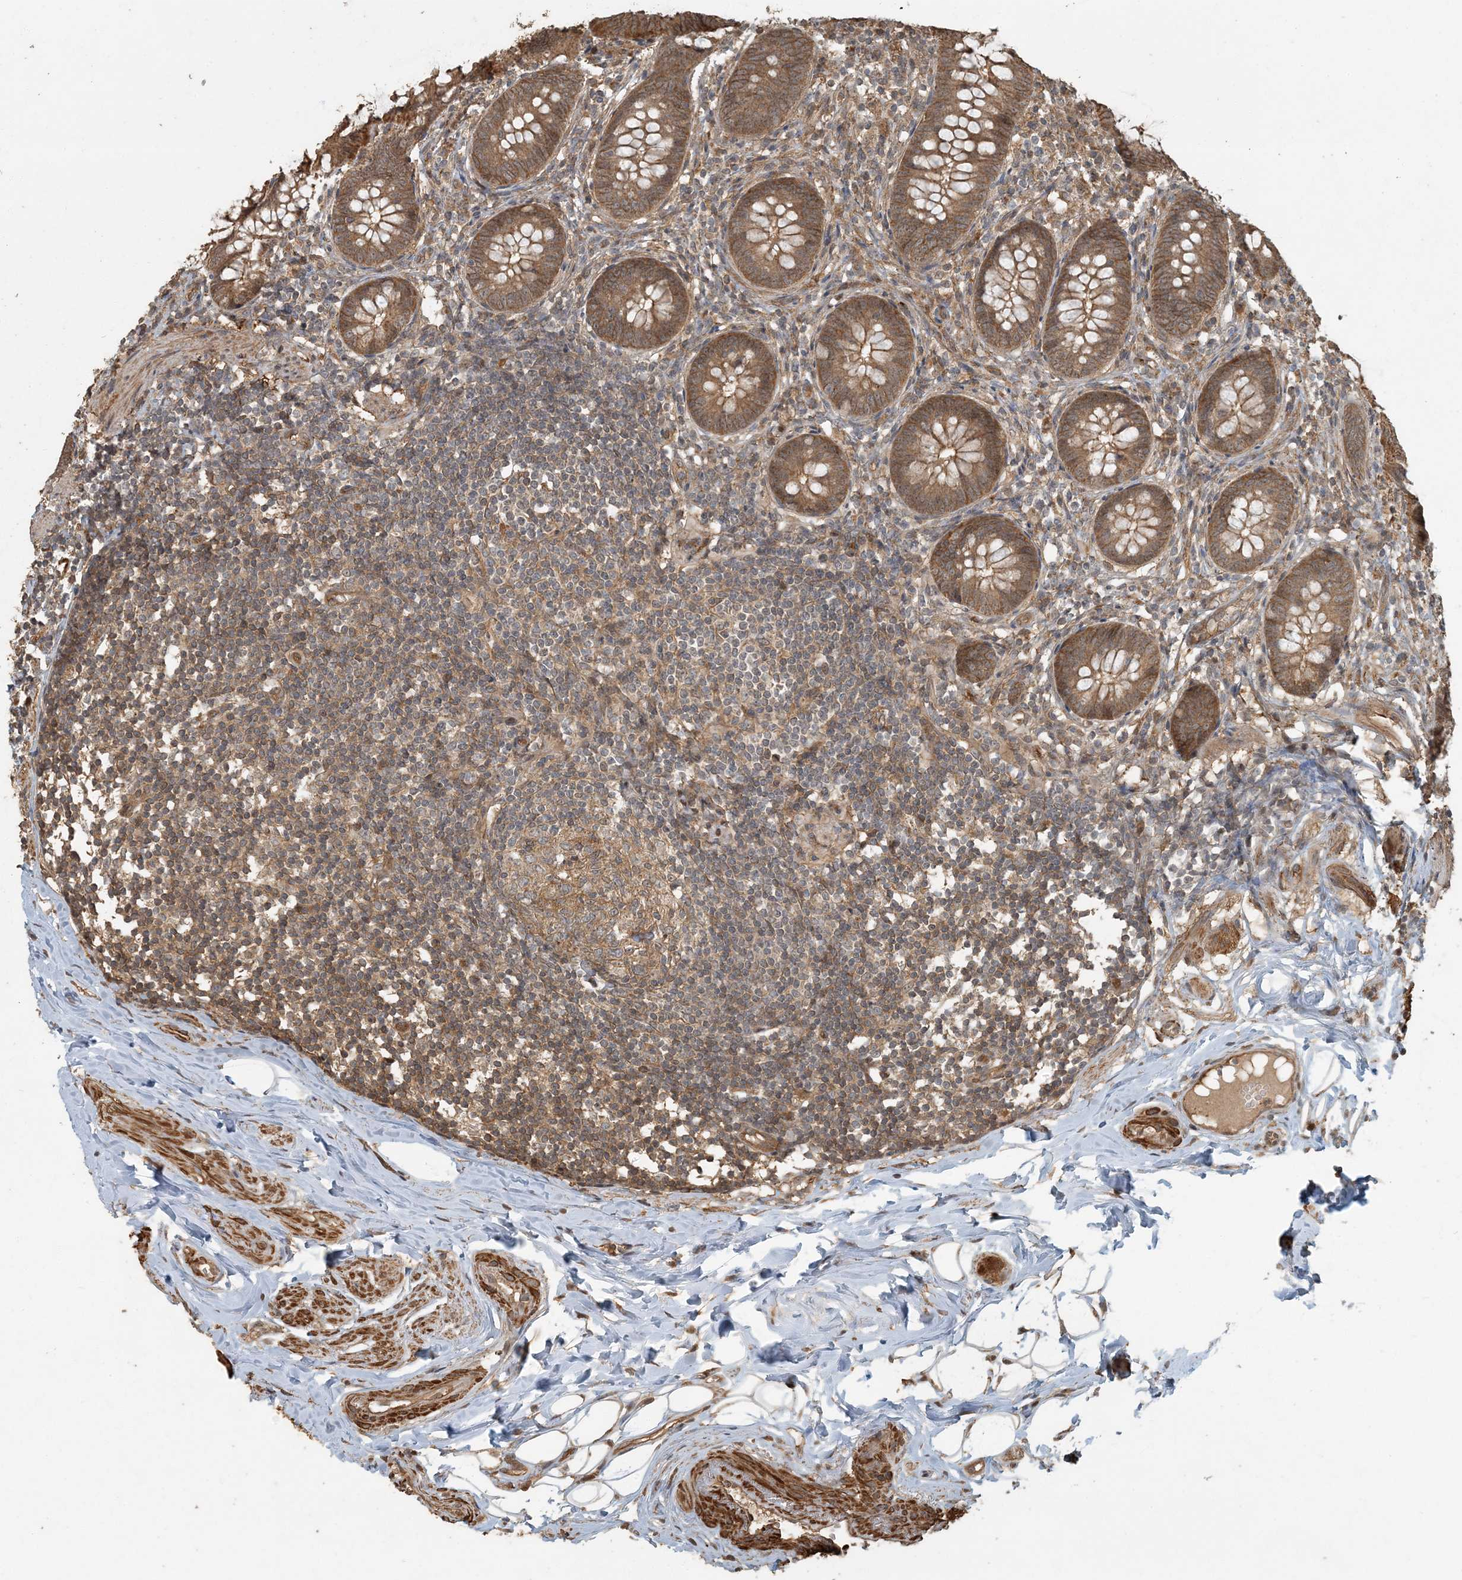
{"staining": {"intensity": "moderate", "quantity": ">75%", "location": "cytoplasmic/membranous"}, "tissue": "appendix", "cell_type": "Glandular cells", "image_type": "normal", "snomed": [{"axis": "morphology", "description": "Normal tissue, NOS"}, {"axis": "topography", "description": "Appendix"}], "caption": "Immunohistochemical staining of normal human appendix demonstrates medium levels of moderate cytoplasmic/membranous expression in about >75% of glandular cells. (Stains: DAB (3,3'-diaminobenzidine) in brown, nuclei in blue, Microscopy: brightfield microscopy at high magnification).", "gene": "AK9", "patient": {"sex": "female", "age": 62}}